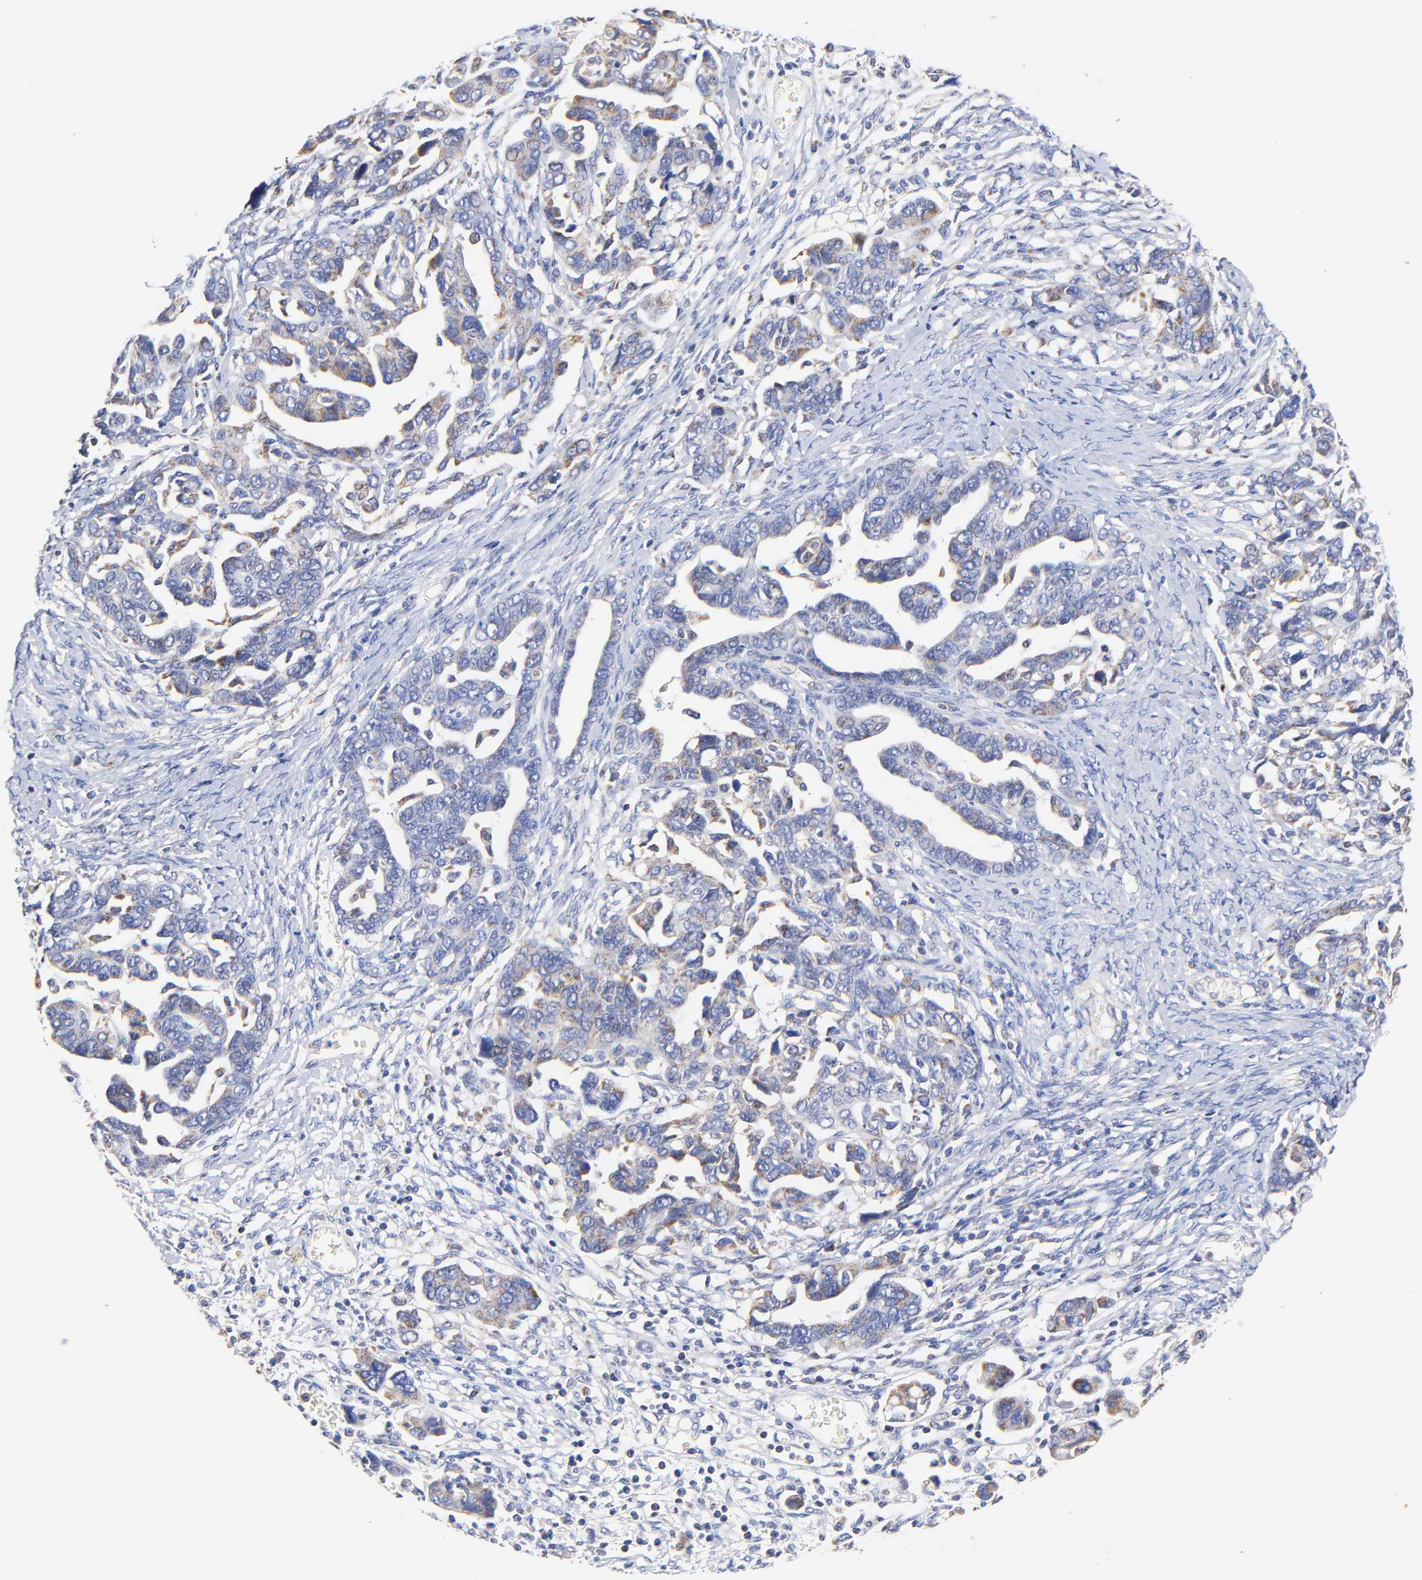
{"staining": {"intensity": "moderate", "quantity": "25%-75%", "location": "cytoplasmic/membranous"}, "tissue": "ovarian cancer", "cell_type": "Tumor cells", "image_type": "cancer", "snomed": [{"axis": "morphology", "description": "Cystadenocarcinoma, serous, NOS"}, {"axis": "topography", "description": "Ovary"}], "caption": "Immunohistochemistry (IHC) micrograph of ovarian cancer stained for a protein (brown), which displays medium levels of moderate cytoplasmic/membranous staining in about 25%-75% of tumor cells.", "gene": "ATP5F1D", "patient": {"sex": "female", "age": 69}}